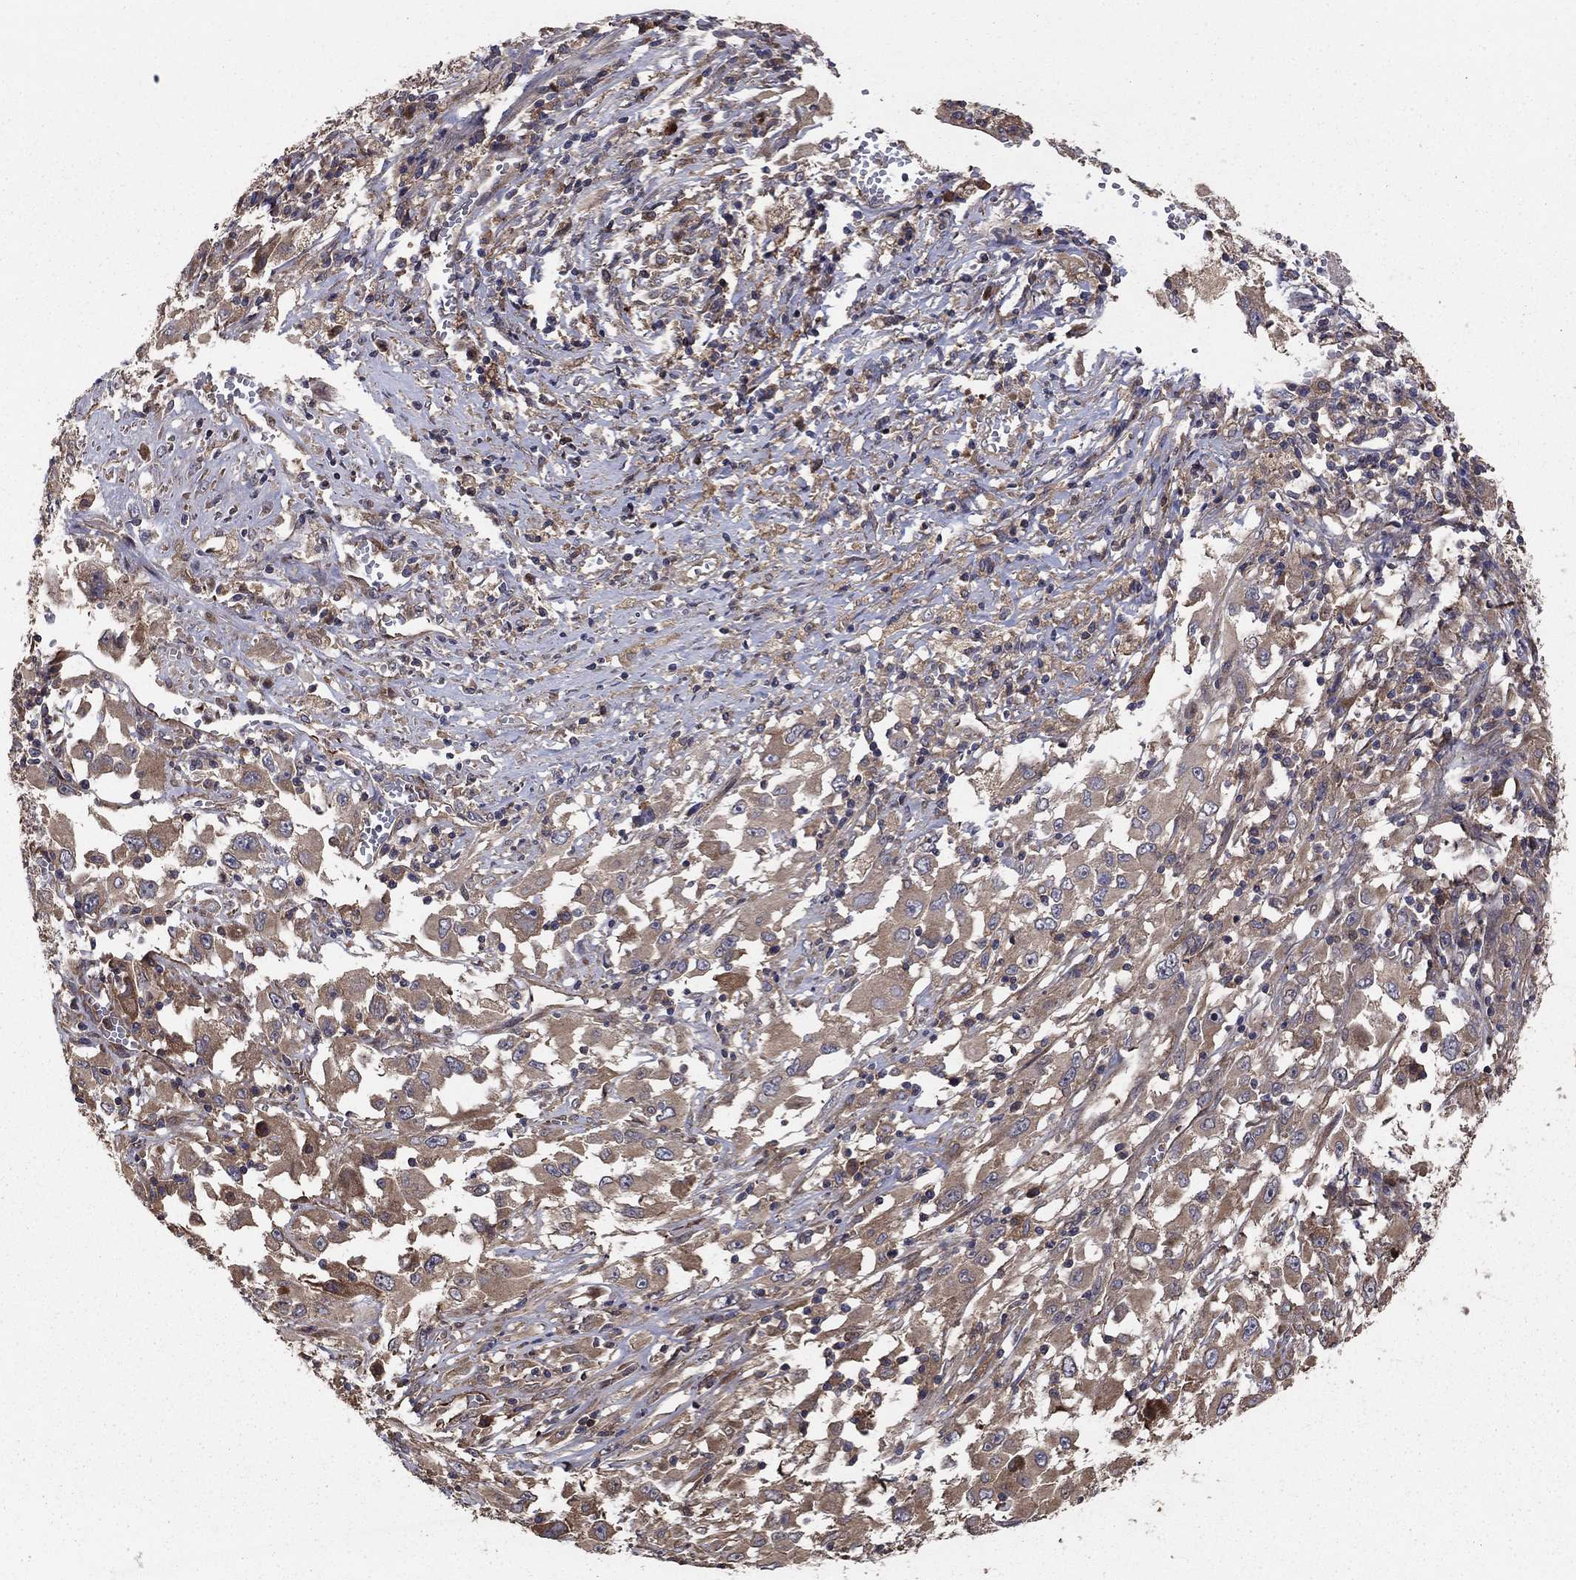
{"staining": {"intensity": "weak", "quantity": "25%-75%", "location": "cytoplasmic/membranous"}, "tissue": "melanoma", "cell_type": "Tumor cells", "image_type": "cancer", "snomed": [{"axis": "morphology", "description": "Malignant melanoma, Metastatic site"}, {"axis": "topography", "description": "Soft tissue"}], "caption": "A photomicrograph of human malignant melanoma (metastatic site) stained for a protein displays weak cytoplasmic/membranous brown staining in tumor cells.", "gene": "BABAM2", "patient": {"sex": "male", "age": 50}}